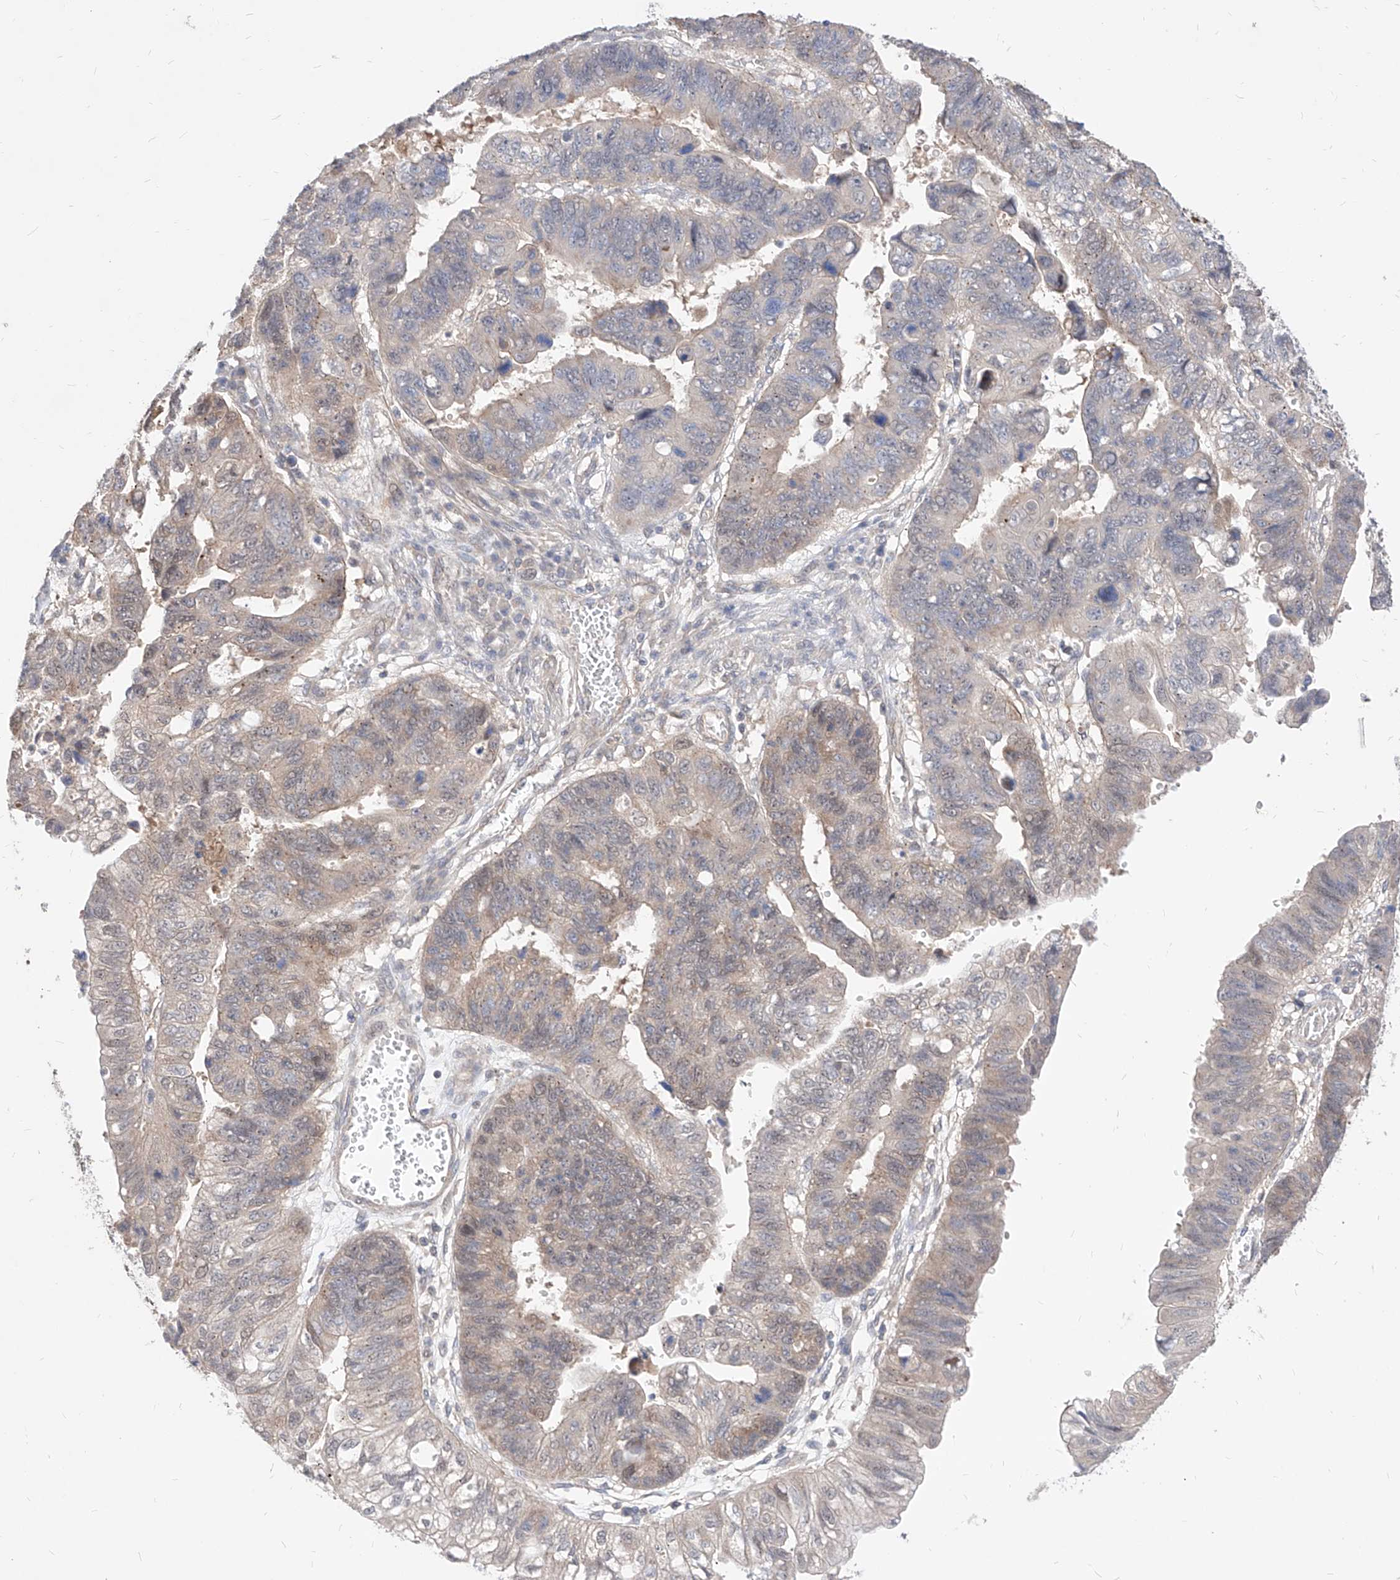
{"staining": {"intensity": "weak", "quantity": "<25%", "location": "nuclear"}, "tissue": "stomach cancer", "cell_type": "Tumor cells", "image_type": "cancer", "snomed": [{"axis": "morphology", "description": "Adenocarcinoma, NOS"}, {"axis": "topography", "description": "Stomach"}], "caption": "Immunohistochemical staining of human stomach cancer demonstrates no significant expression in tumor cells. Nuclei are stained in blue.", "gene": "TSNAX", "patient": {"sex": "male", "age": 59}}